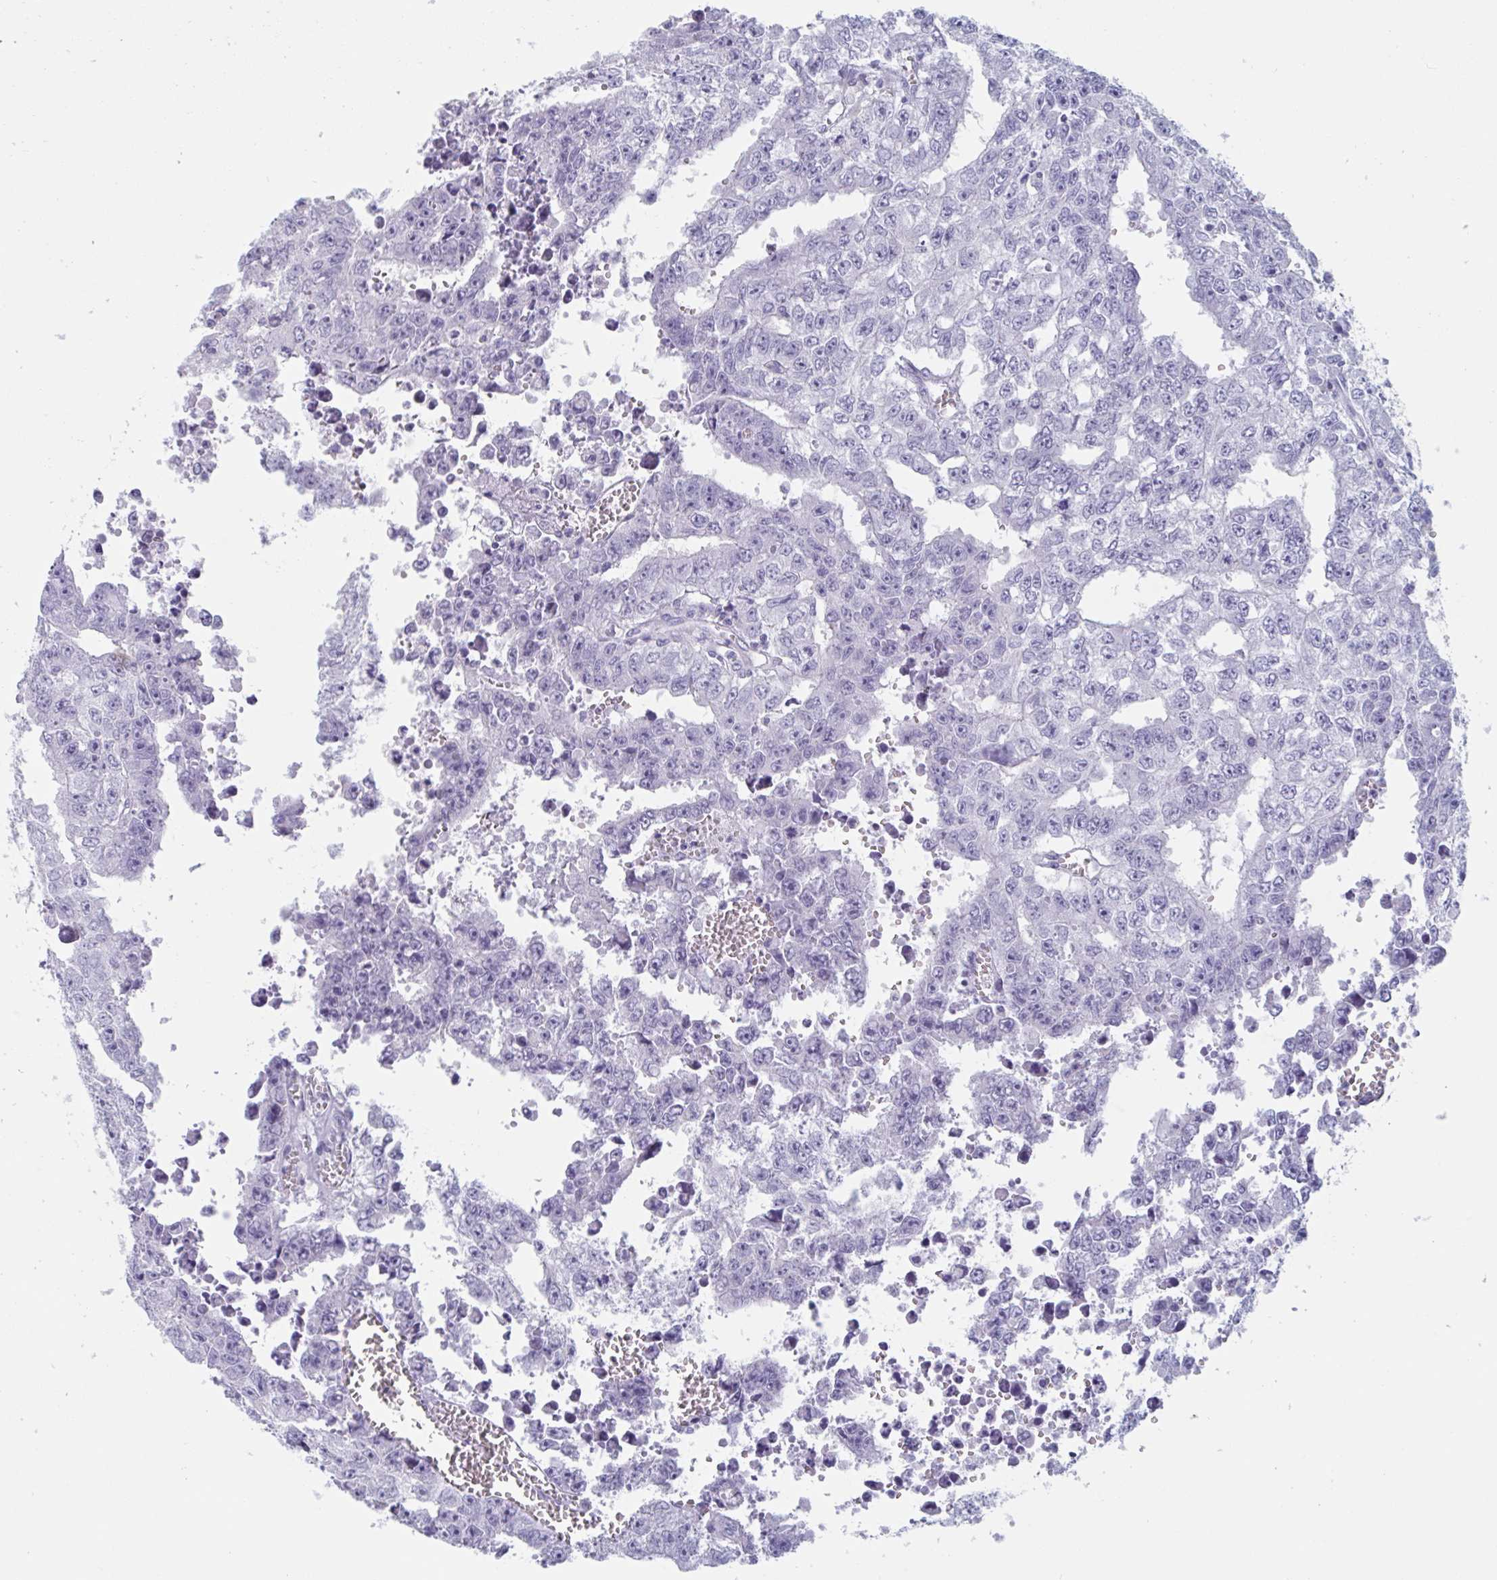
{"staining": {"intensity": "negative", "quantity": "none", "location": "none"}, "tissue": "testis cancer", "cell_type": "Tumor cells", "image_type": "cancer", "snomed": [{"axis": "morphology", "description": "Carcinoma, Embryonal, NOS"}, {"axis": "morphology", "description": "Teratoma, malignant, NOS"}, {"axis": "topography", "description": "Testis"}], "caption": "Testis teratoma (malignant) was stained to show a protein in brown. There is no significant staining in tumor cells.", "gene": "HSD11B2", "patient": {"sex": "male", "age": 24}}